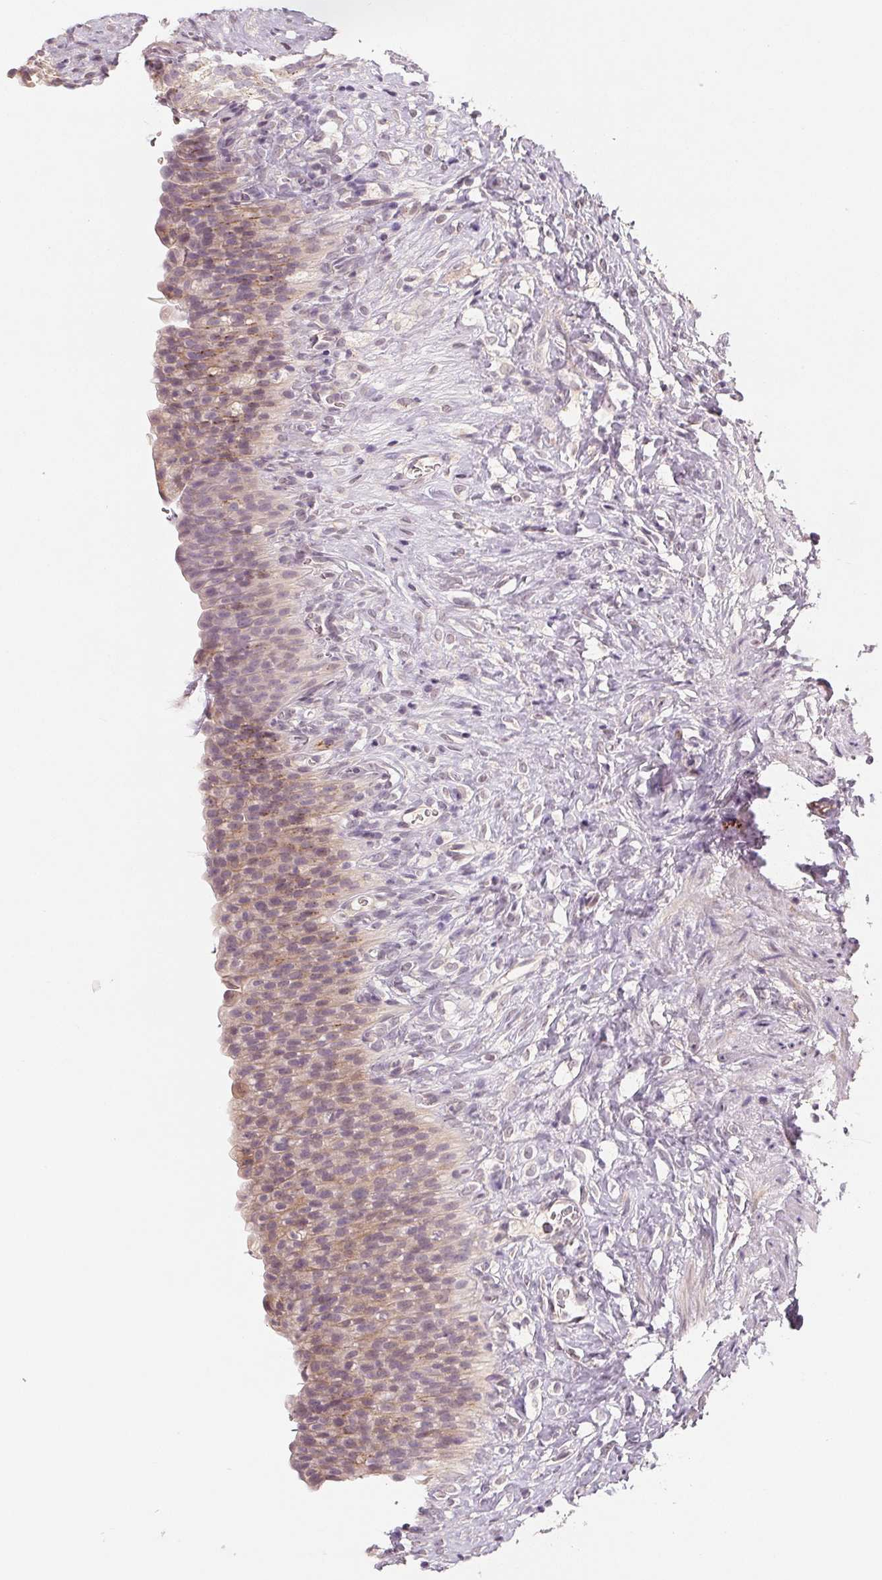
{"staining": {"intensity": "weak", "quantity": "25%-75%", "location": "cytoplasmic/membranous"}, "tissue": "urinary bladder", "cell_type": "Urothelial cells", "image_type": "normal", "snomed": [{"axis": "morphology", "description": "Normal tissue, NOS"}, {"axis": "topography", "description": "Urinary bladder"}, {"axis": "topography", "description": "Prostate"}], "caption": "The image shows a brown stain indicating the presence of a protein in the cytoplasmic/membranous of urothelial cells in urinary bladder. The staining was performed using DAB (3,3'-diaminobenzidine), with brown indicating positive protein expression. Nuclei are stained blue with hematoxylin.", "gene": "TMSB15B", "patient": {"sex": "male", "age": 76}}